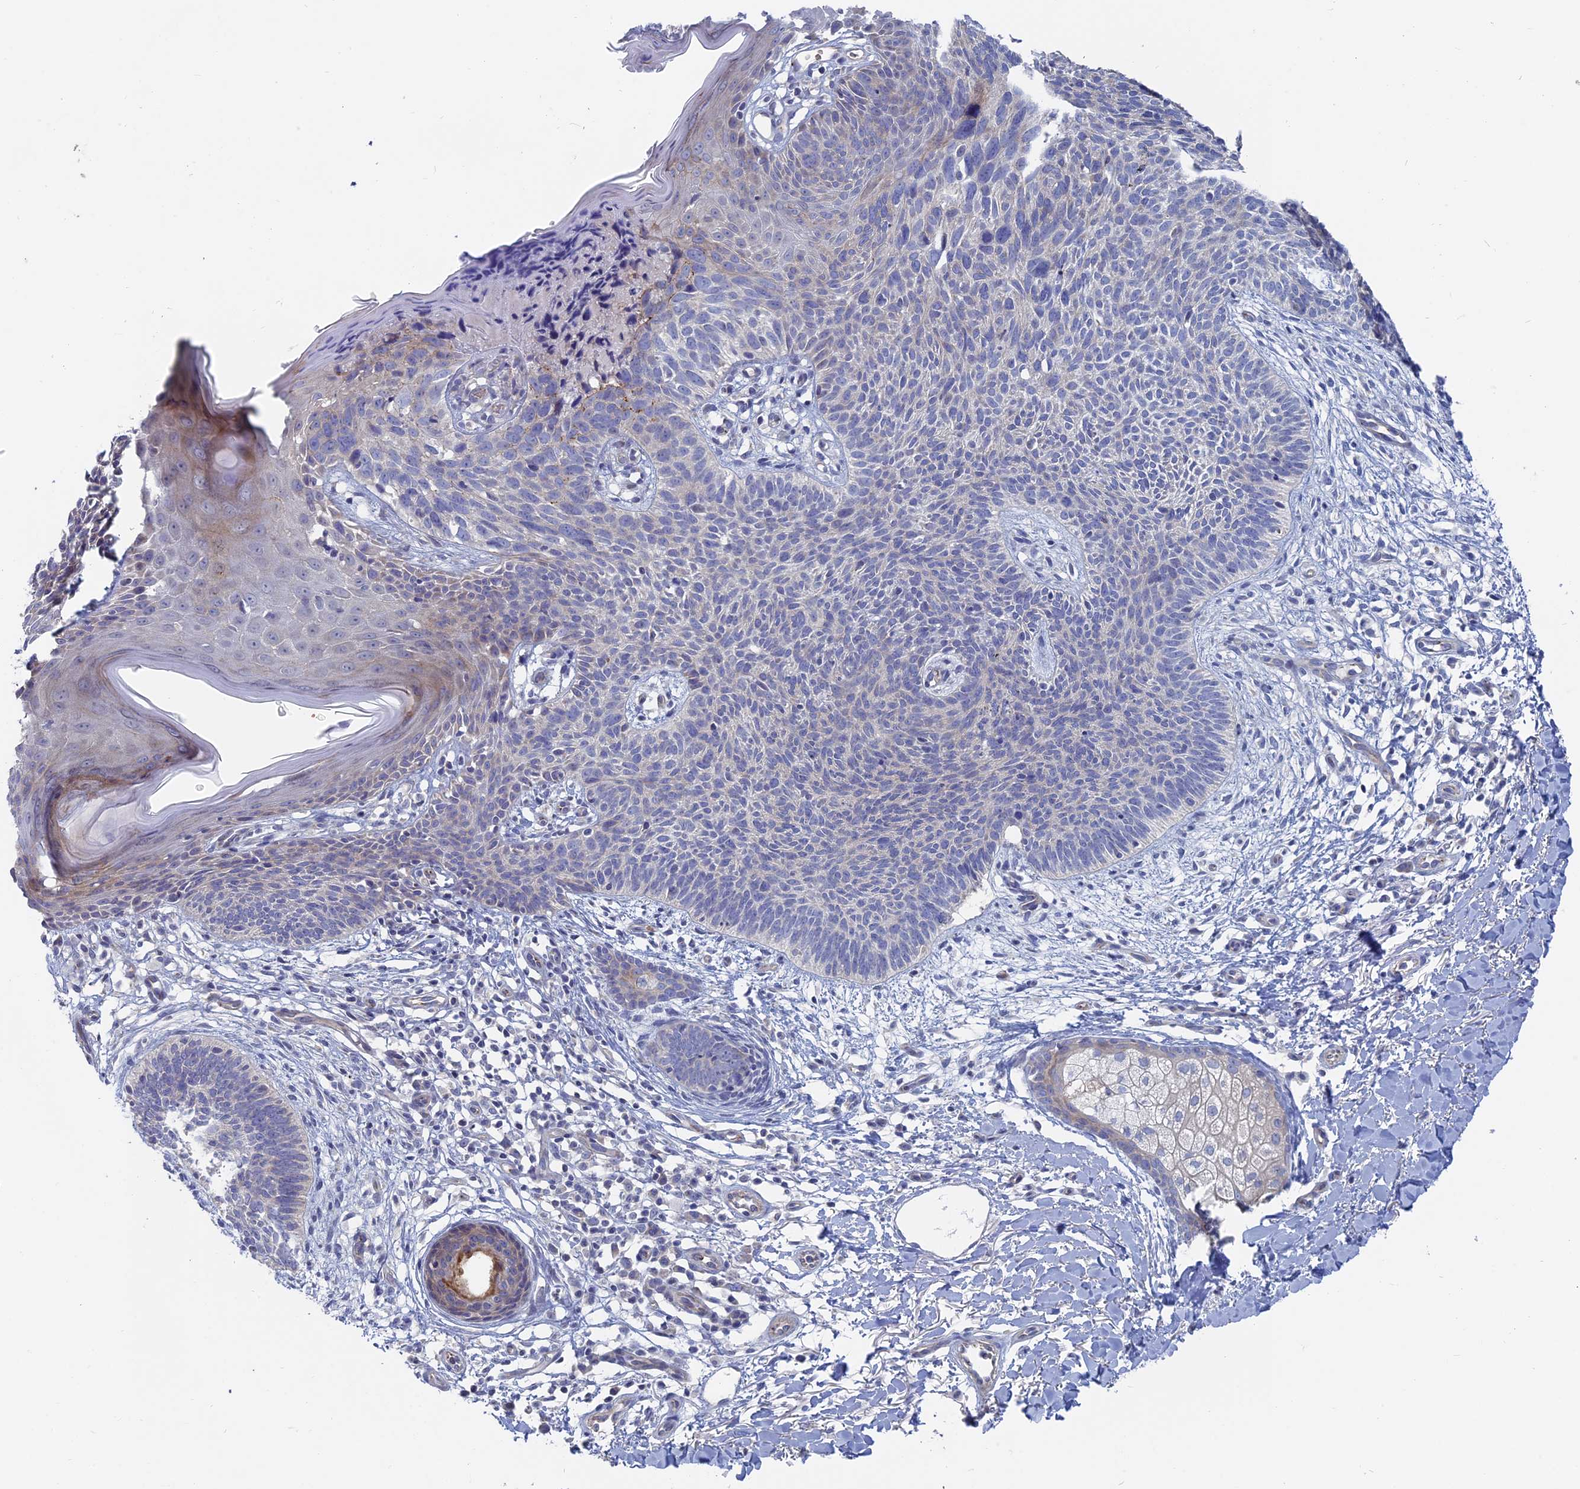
{"staining": {"intensity": "weak", "quantity": "<25%", "location": "cytoplasmic/membranous"}, "tissue": "skin cancer", "cell_type": "Tumor cells", "image_type": "cancer", "snomed": [{"axis": "morphology", "description": "Basal cell carcinoma"}, {"axis": "topography", "description": "Skin"}], "caption": "Tumor cells are negative for brown protein staining in basal cell carcinoma (skin).", "gene": "TBC1D30", "patient": {"sex": "female", "age": 66}}